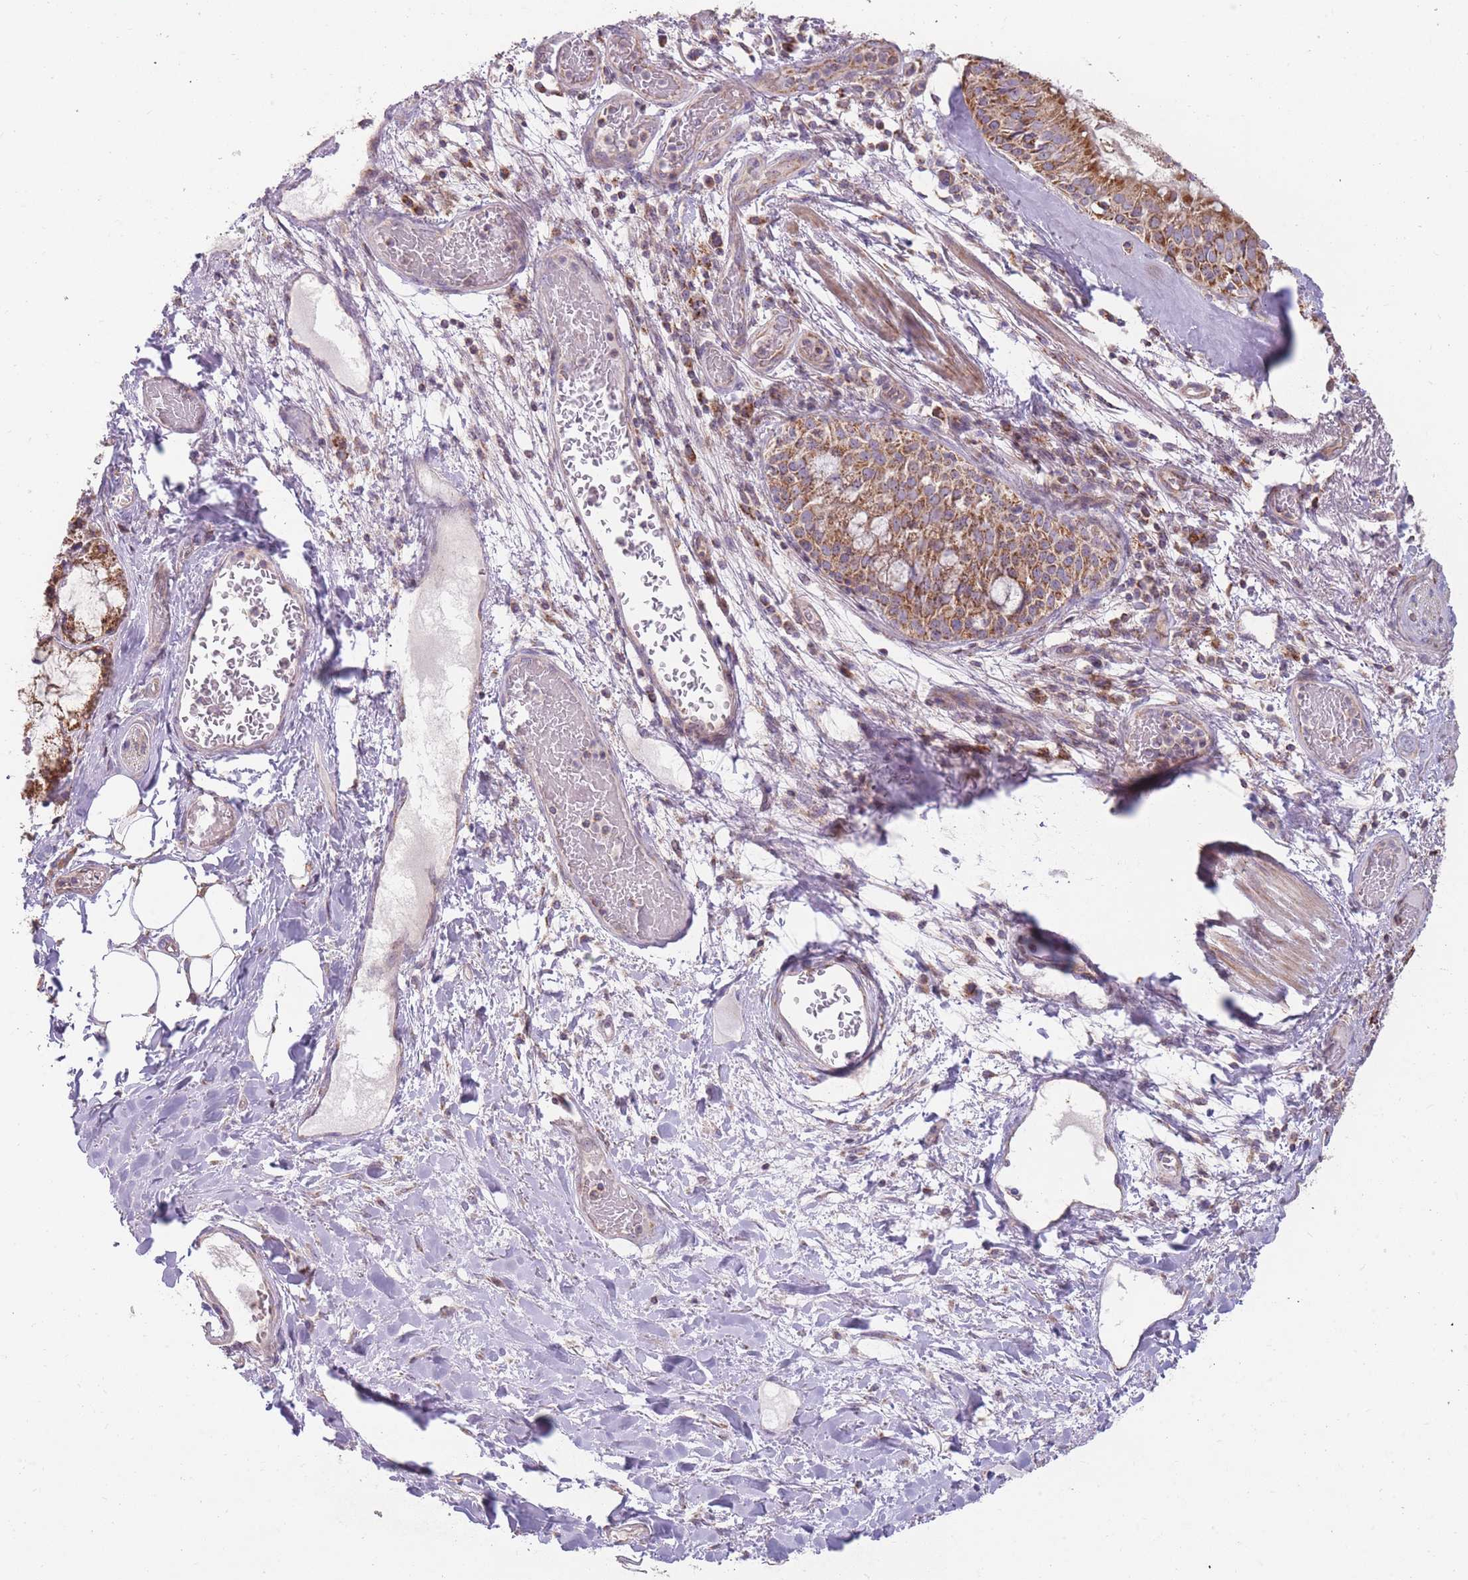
{"staining": {"intensity": "moderate", "quantity": ">75%", "location": "cytoplasmic/membranous"}, "tissue": "bronchus", "cell_type": "Respiratory epithelial cells", "image_type": "normal", "snomed": [{"axis": "morphology", "description": "Normal tissue, NOS"}, {"axis": "topography", "description": "Cartilage tissue"}, {"axis": "topography", "description": "Bronchus"}], "caption": "Immunohistochemical staining of benign human bronchus exhibits medium levels of moderate cytoplasmic/membranous expression in about >75% of respiratory epithelial cells.", "gene": "ENSG00000255639", "patient": {"sex": "male", "age": 63}}